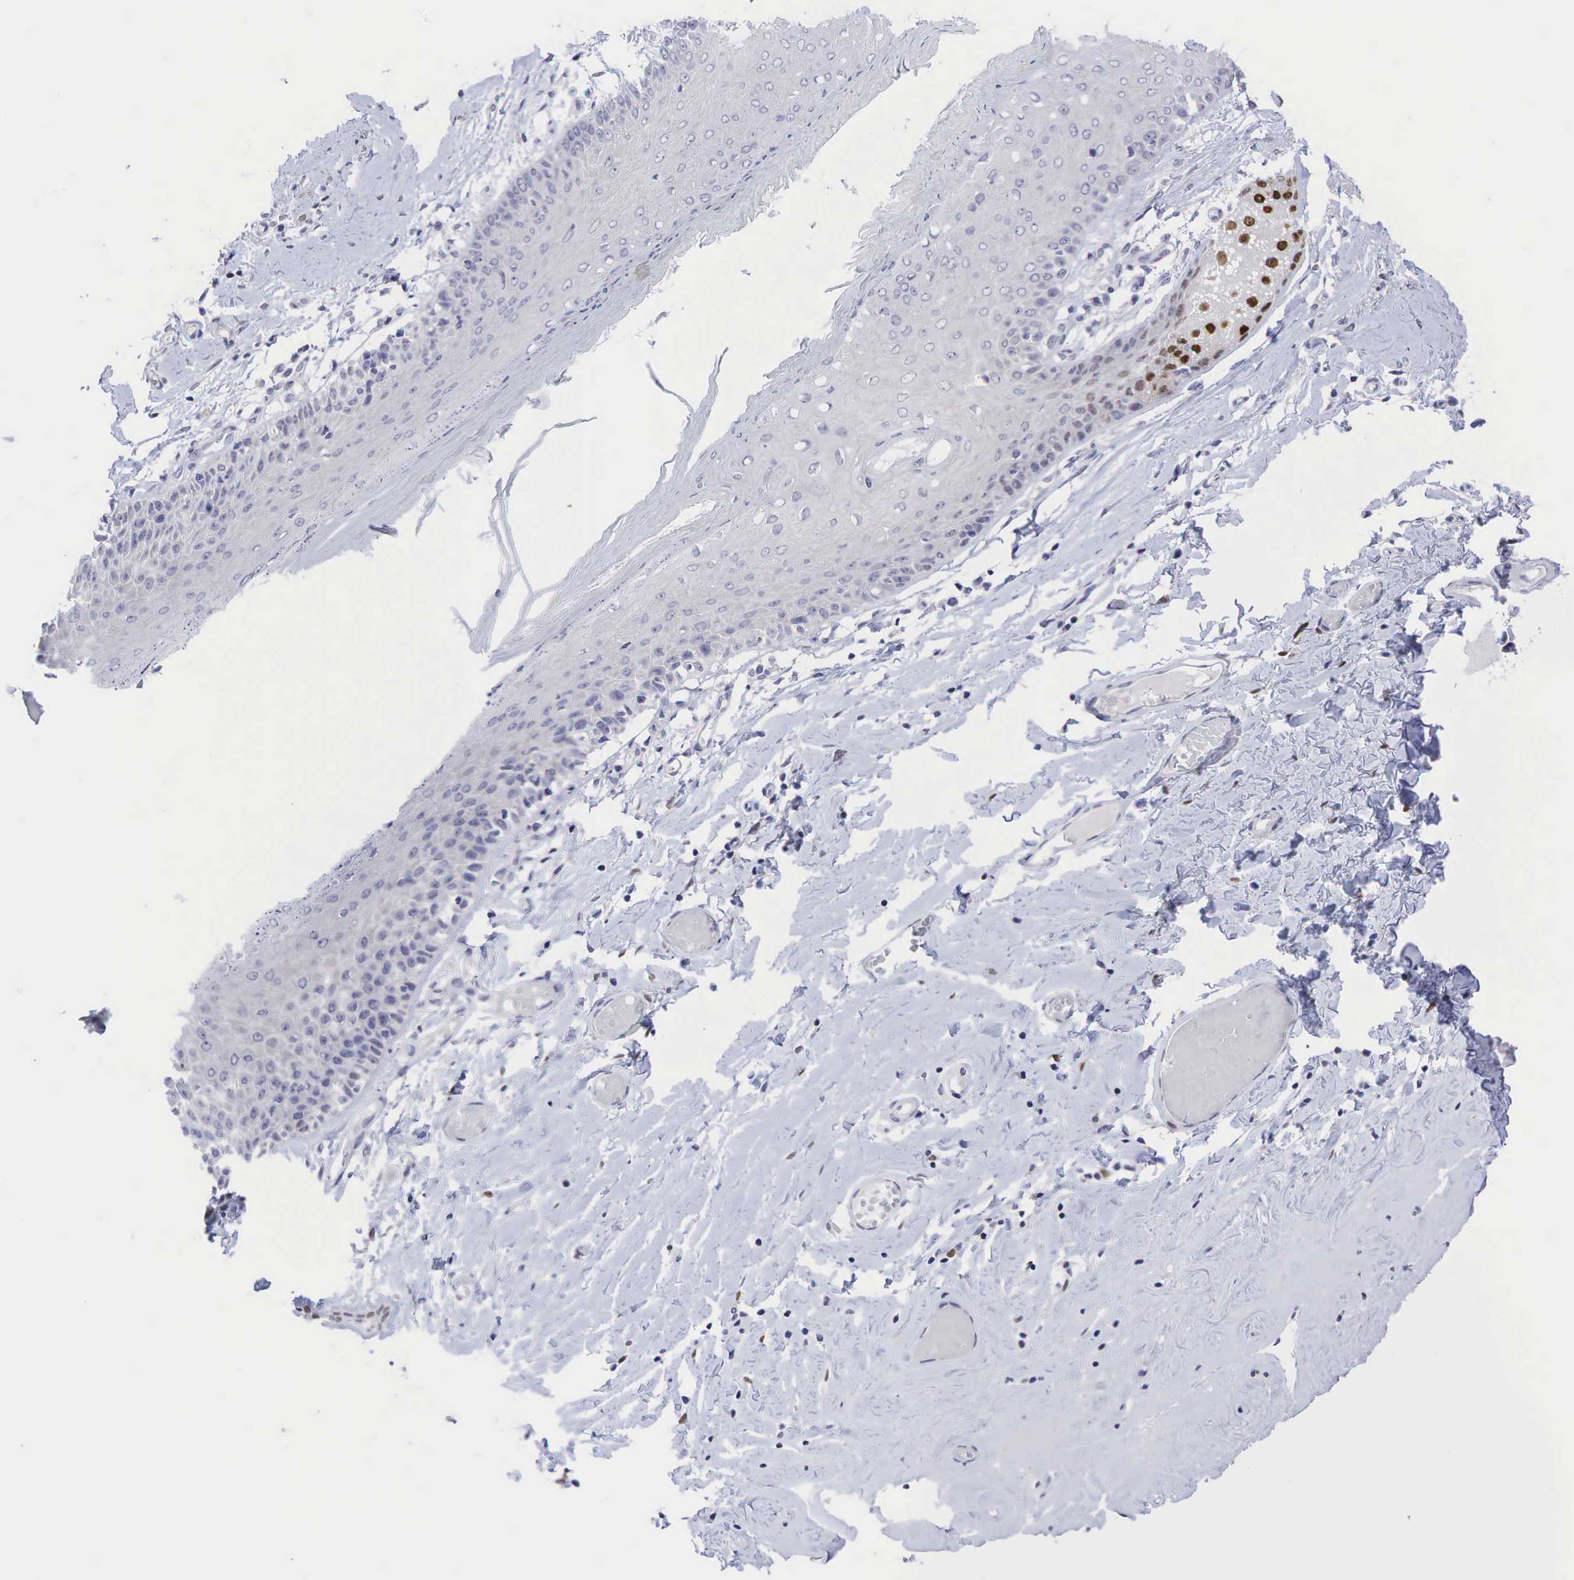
{"staining": {"intensity": "moderate", "quantity": "25%-75%", "location": "nuclear"}, "tissue": "skin", "cell_type": "Epidermal cells", "image_type": "normal", "snomed": [{"axis": "morphology", "description": "Normal tissue, NOS"}, {"axis": "topography", "description": "Vascular tissue"}, {"axis": "topography", "description": "Vulva"}, {"axis": "topography", "description": "Peripheral nerve tissue"}], "caption": "High-magnification brightfield microscopy of unremarkable skin stained with DAB (3,3'-diaminobenzidine) (brown) and counterstained with hematoxylin (blue). epidermal cells exhibit moderate nuclear positivity is present in about25%-75% of cells.", "gene": "AR", "patient": {"sex": "female", "age": 86}}